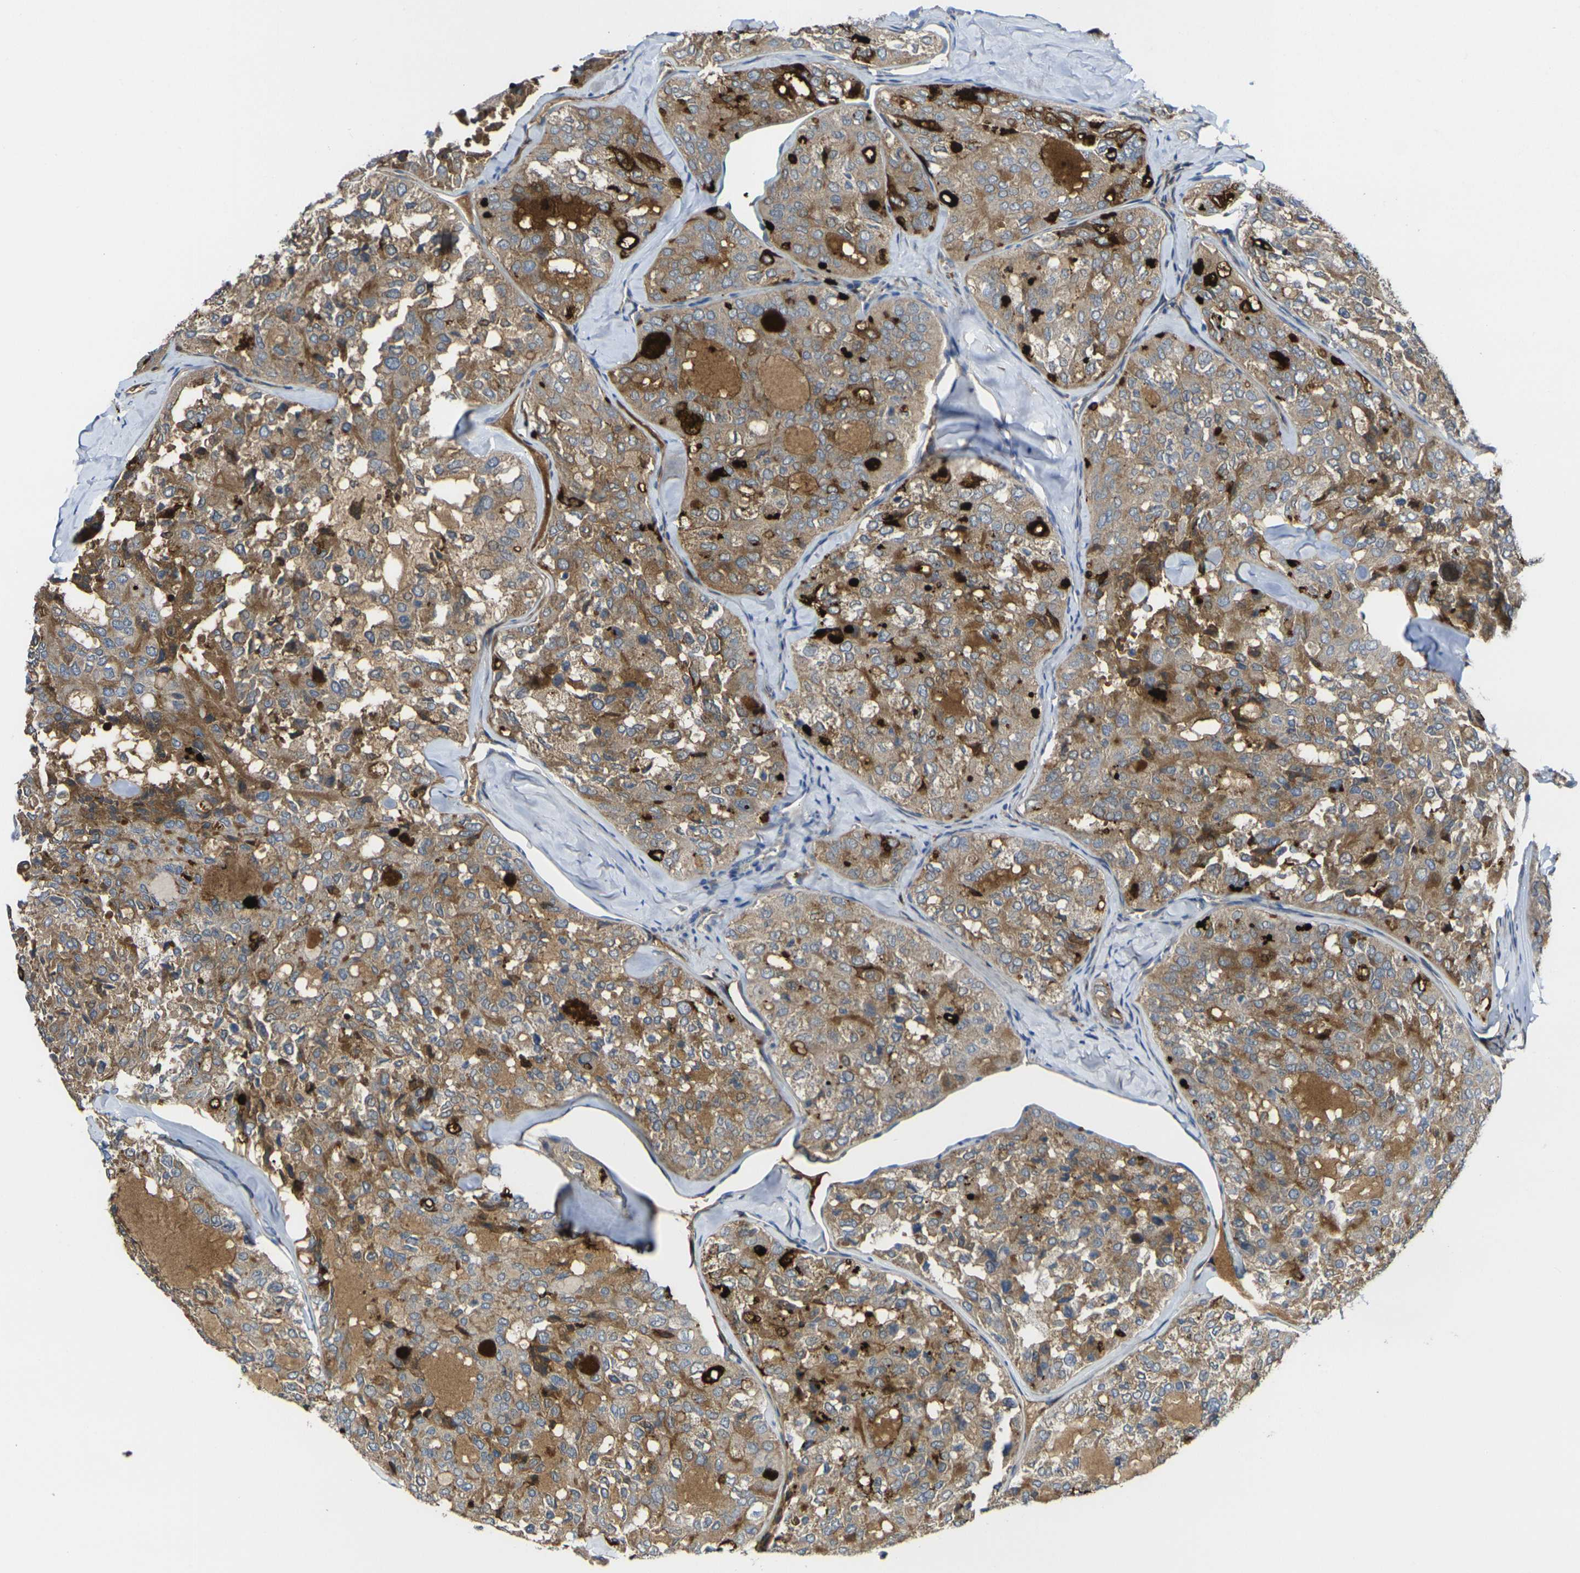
{"staining": {"intensity": "moderate", "quantity": ">75%", "location": "cytoplasmic/membranous"}, "tissue": "thyroid cancer", "cell_type": "Tumor cells", "image_type": "cancer", "snomed": [{"axis": "morphology", "description": "Follicular adenoma carcinoma, NOS"}, {"axis": "topography", "description": "Thyroid gland"}], "caption": "Immunohistochemical staining of human thyroid cancer exhibits moderate cytoplasmic/membranous protein staining in about >75% of tumor cells.", "gene": "GNA12", "patient": {"sex": "male", "age": 75}}